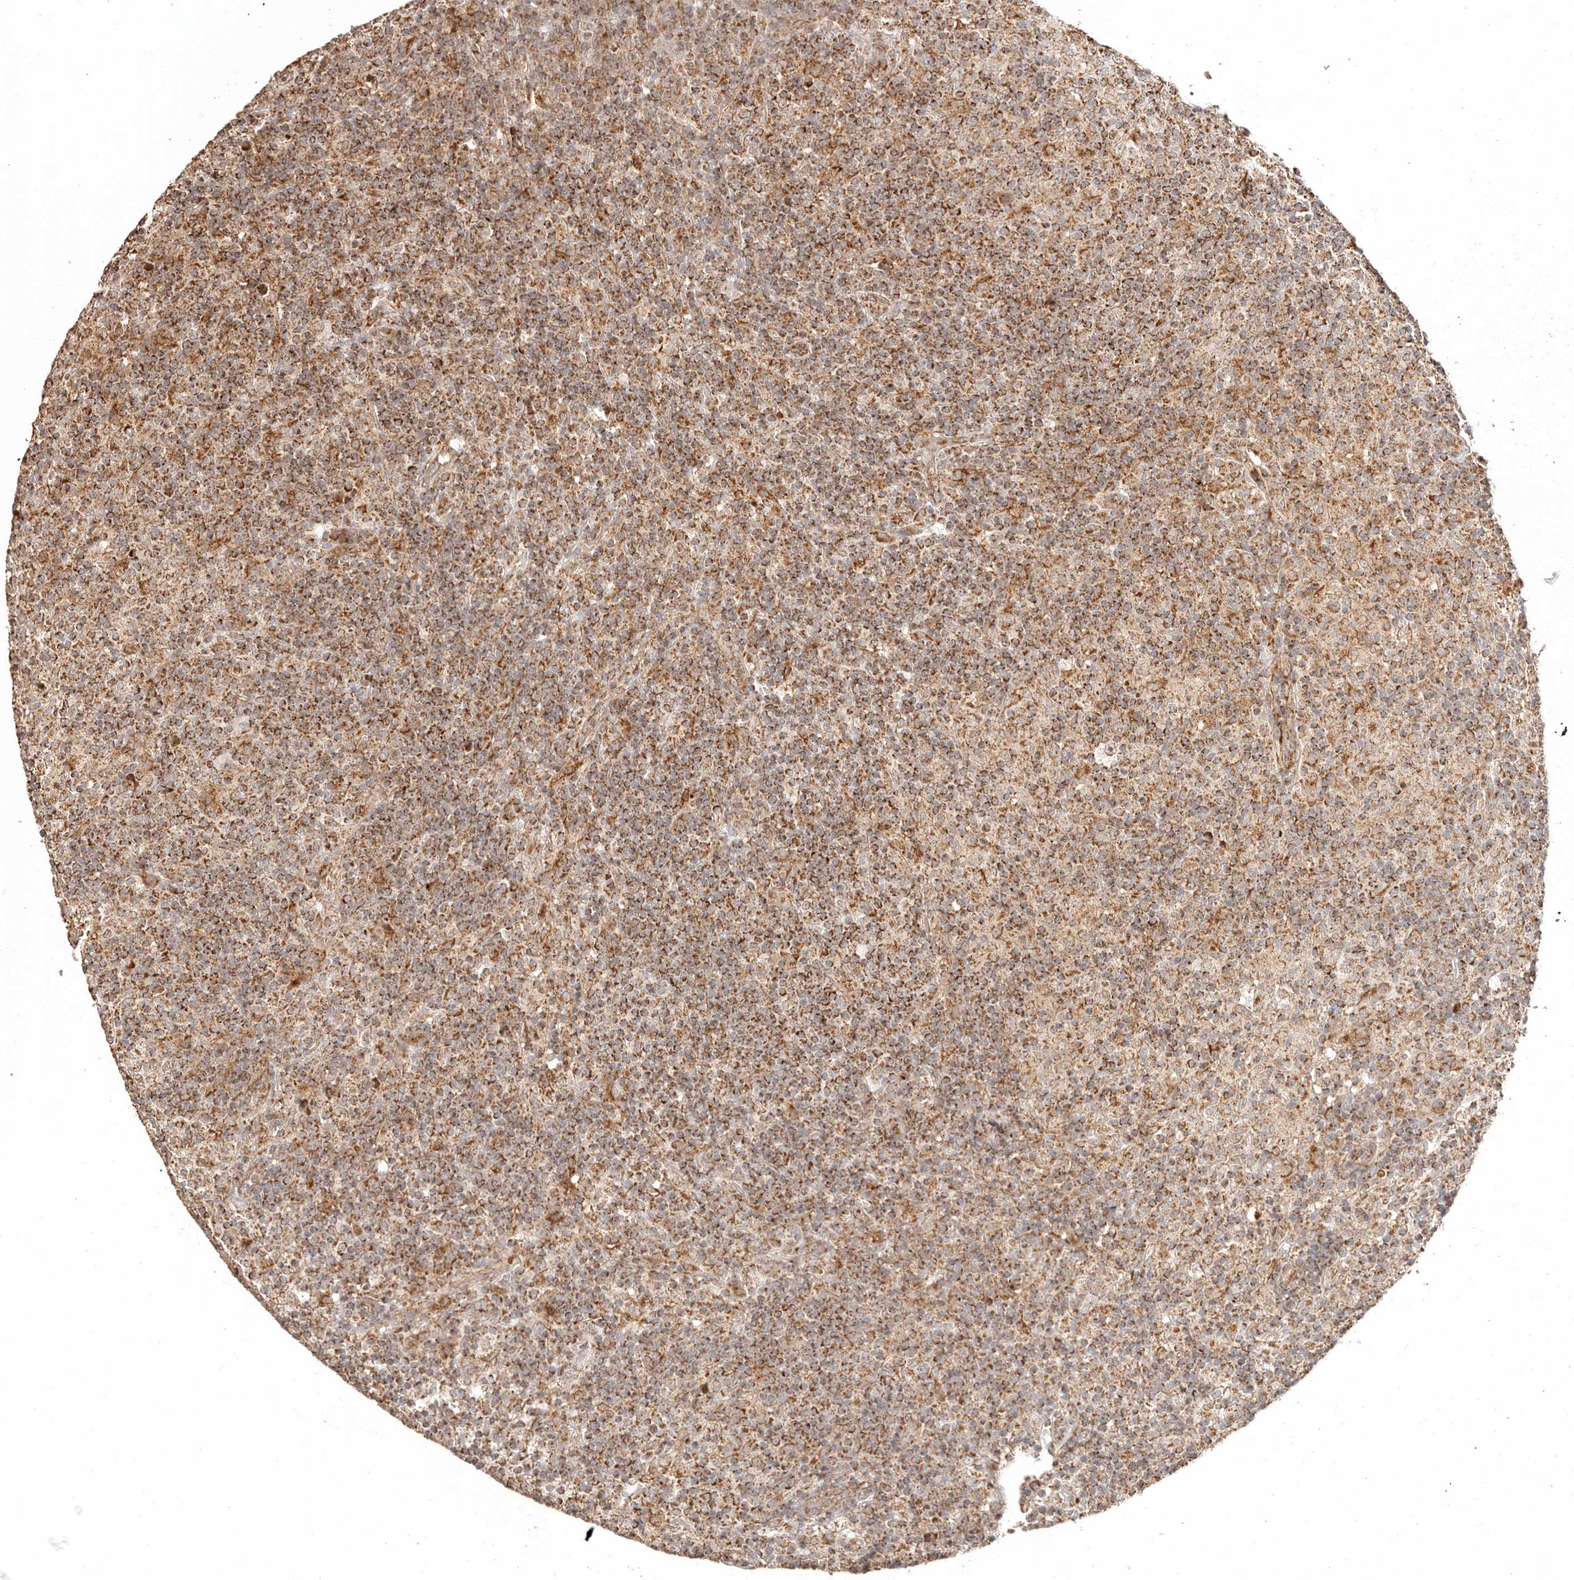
{"staining": {"intensity": "moderate", "quantity": ">75%", "location": "cytoplasmic/membranous"}, "tissue": "lymphoma", "cell_type": "Tumor cells", "image_type": "cancer", "snomed": [{"axis": "morphology", "description": "Hodgkin's disease, NOS"}, {"axis": "topography", "description": "Lymph node"}], "caption": "Immunohistochemical staining of human lymphoma demonstrates moderate cytoplasmic/membranous protein positivity in about >75% of tumor cells.", "gene": "NDUFB11", "patient": {"sex": "male", "age": 70}}